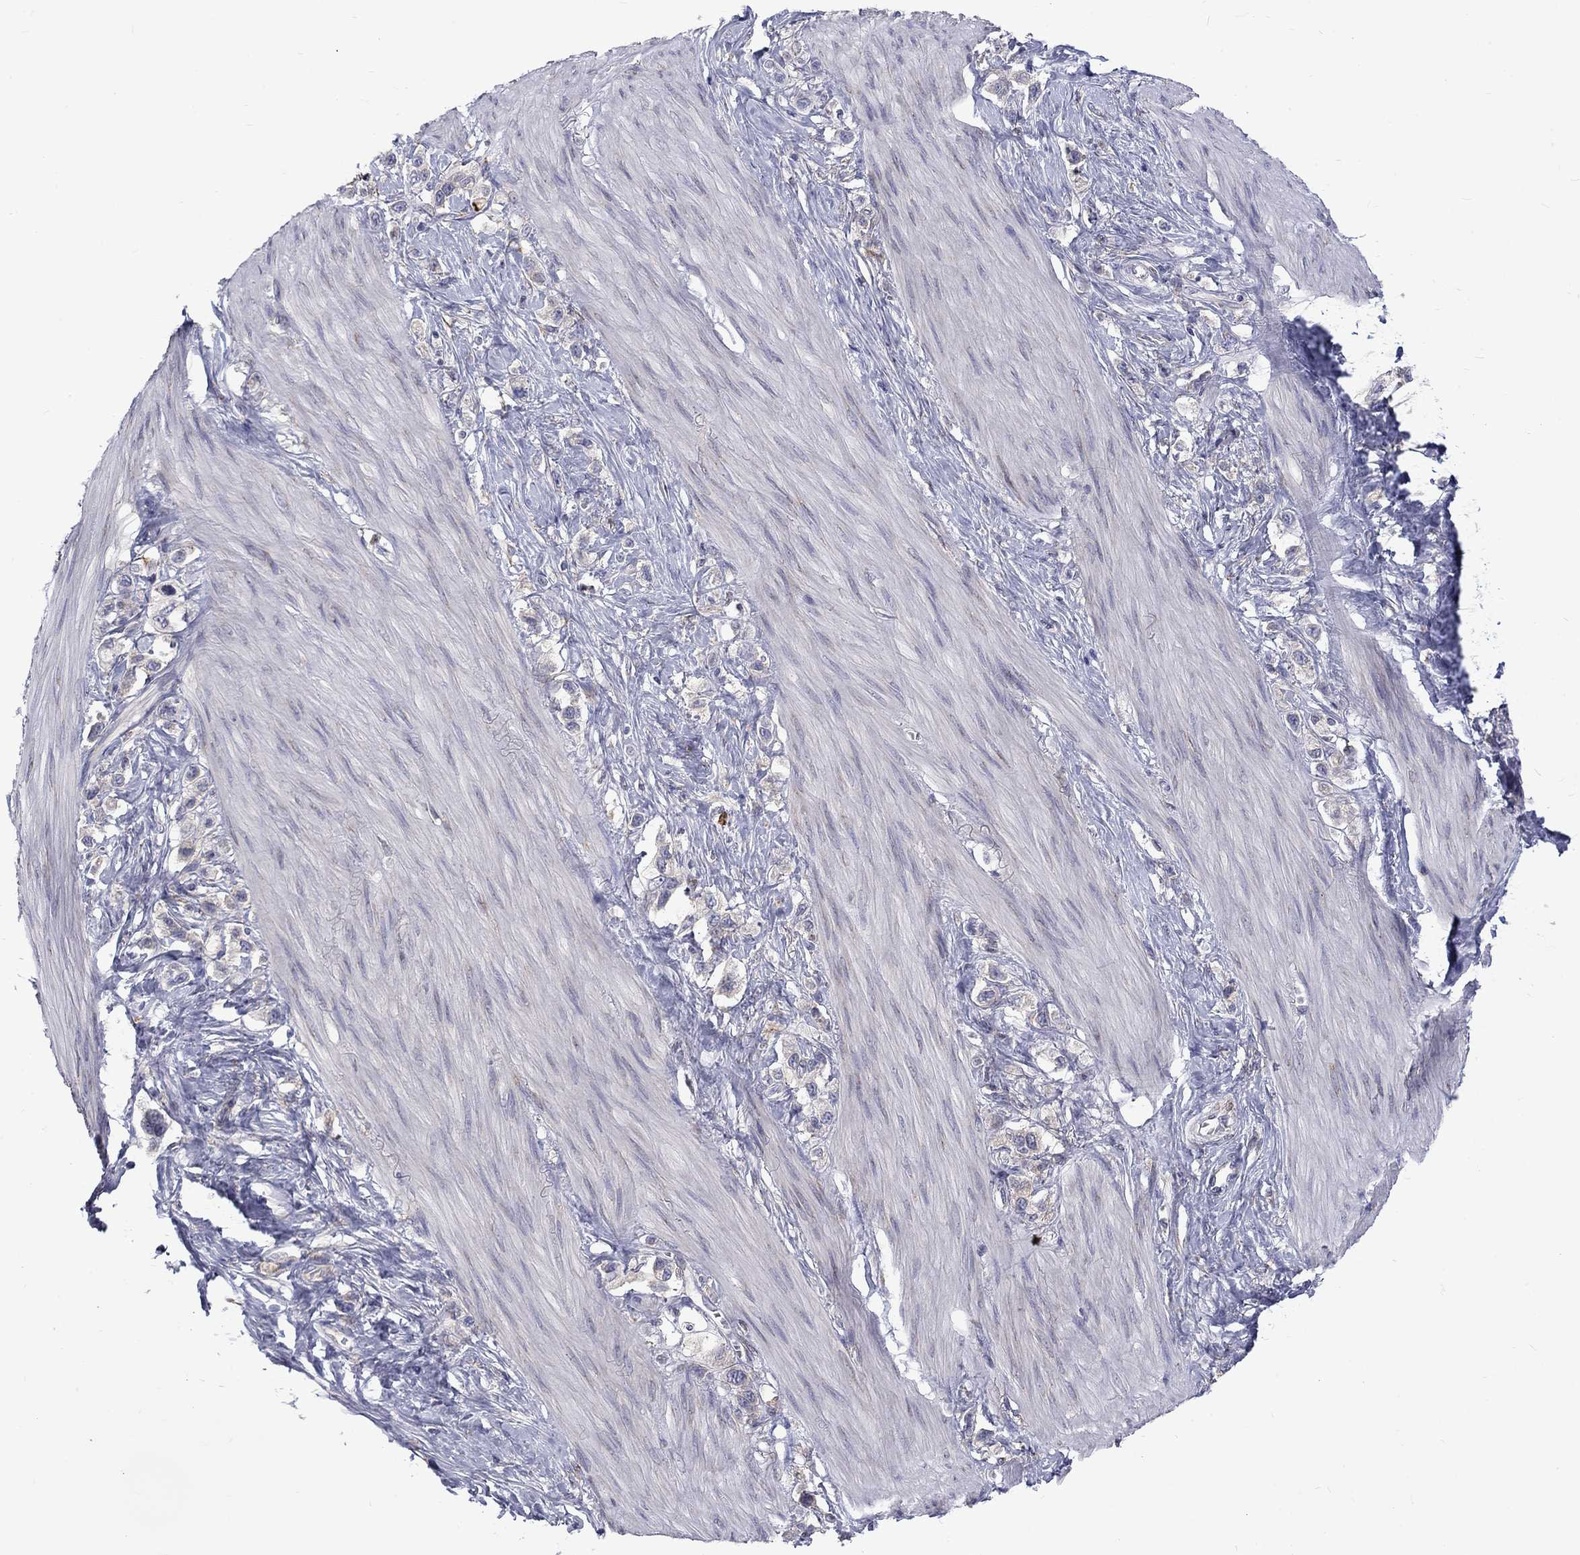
{"staining": {"intensity": "negative", "quantity": "none", "location": "none"}, "tissue": "stomach cancer", "cell_type": "Tumor cells", "image_type": "cancer", "snomed": [{"axis": "morphology", "description": "Normal tissue, NOS"}, {"axis": "morphology", "description": "Adenocarcinoma, NOS"}, {"axis": "morphology", "description": "Adenocarcinoma, High grade"}, {"axis": "topography", "description": "Stomach, upper"}, {"axis": "topography", "description": "Stomach"}], "caption": "IHC image of human stomach cancer stained for a protein (brown), which reveals no staining in tumor cells.", "gene": "PABPC4", "patient": {"sex": "female", "age": 65}}